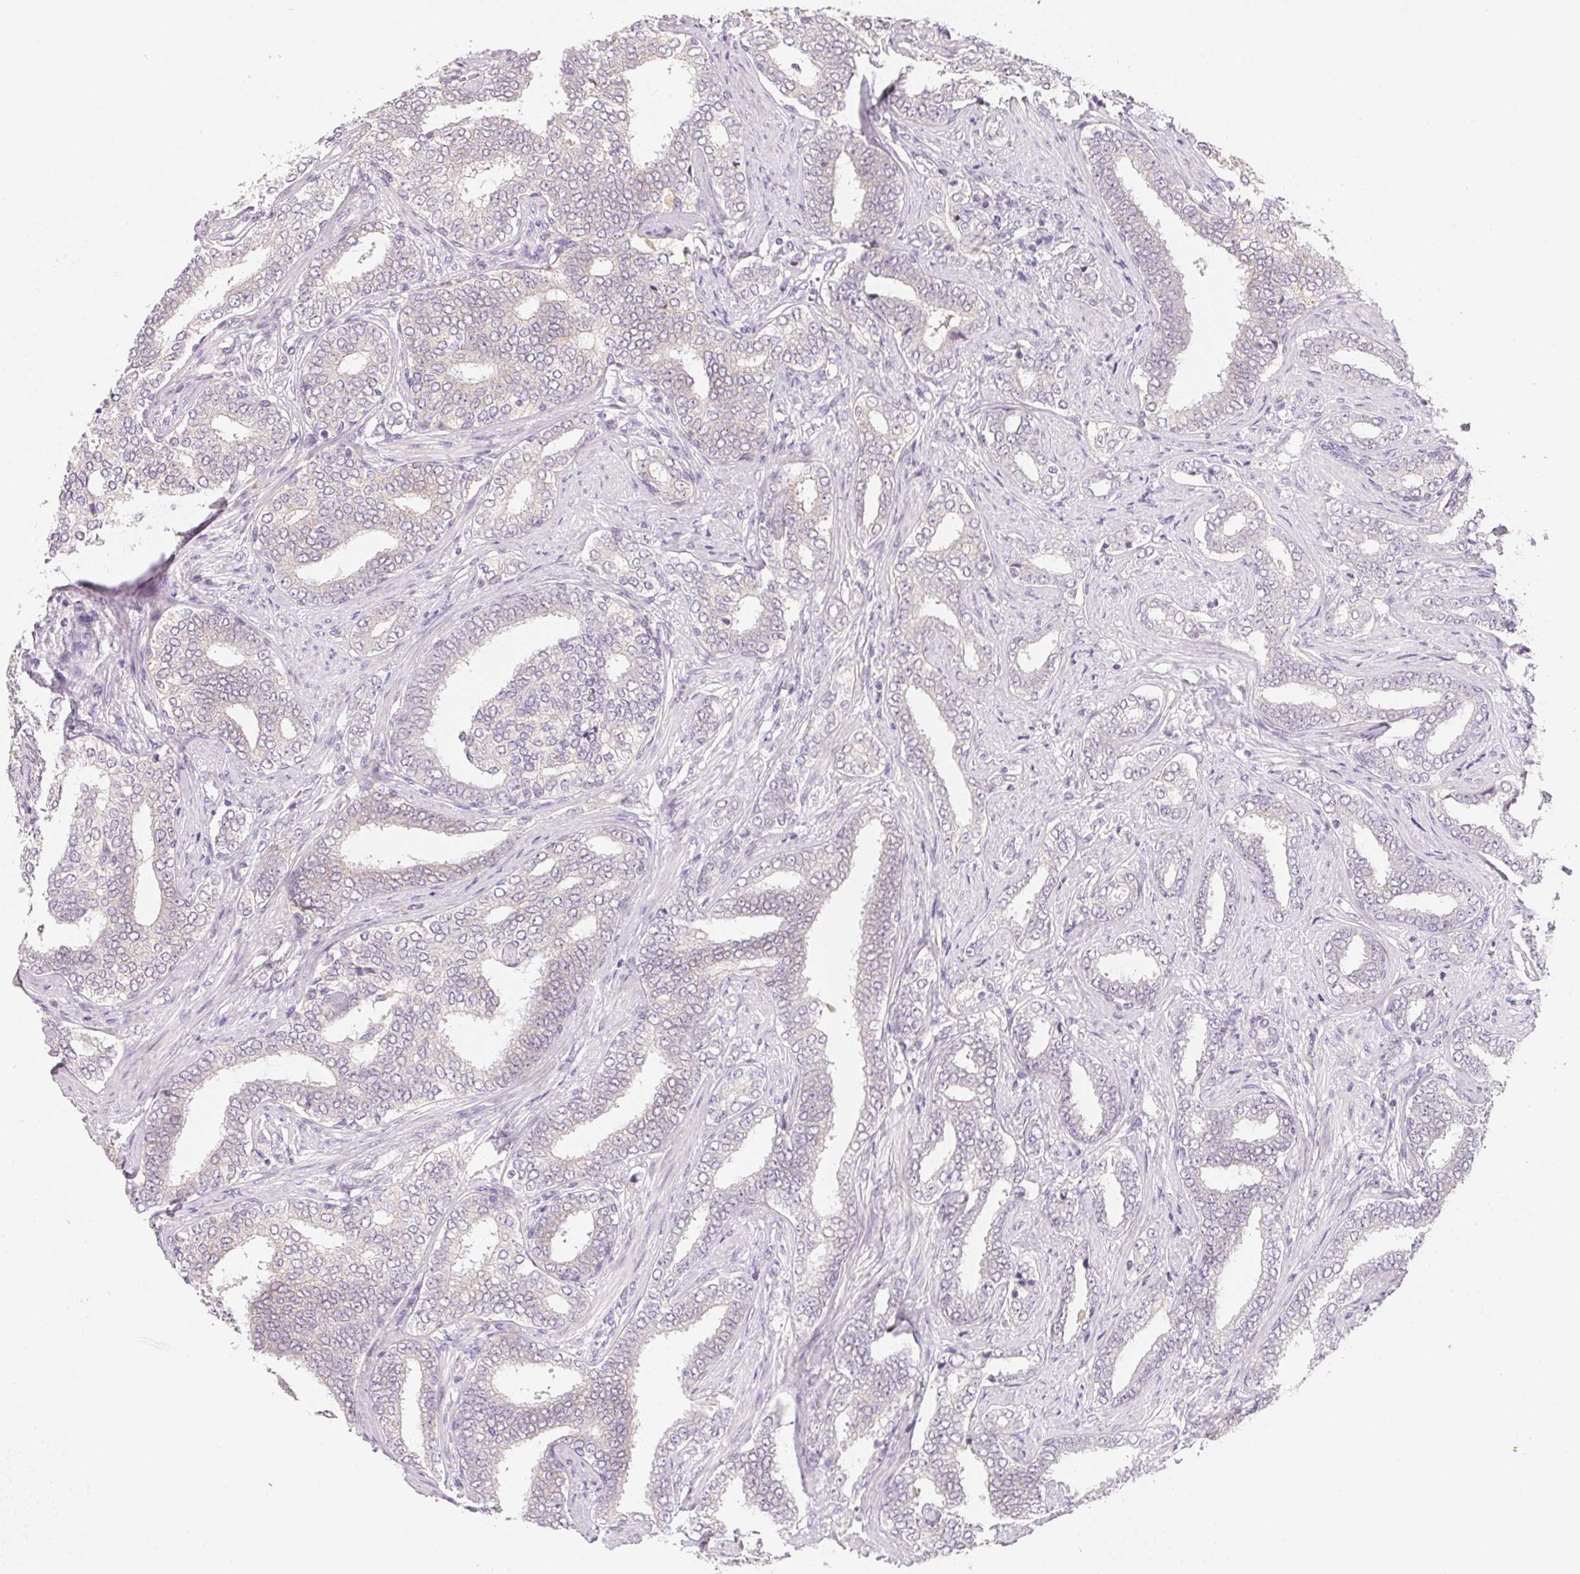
{"staining": {"intensity": "negative", "quantity": "none", "location": "none"}, "tissue": "prostate cancer", "cell_type": "Tumor cells", "image_type": "cancer", "snomed": [{"axis": "morphology", "description": "Adenocarcinoma, High grade"}, {"axis": "topography", "description": "Prostate"}], "caption": "Protein analysis of prostate high-grade adenocarcinoma displays no significant staining in tumor cells.", "gene": "MCOLN3", "patient": {"sex": "male", "age": 72}}